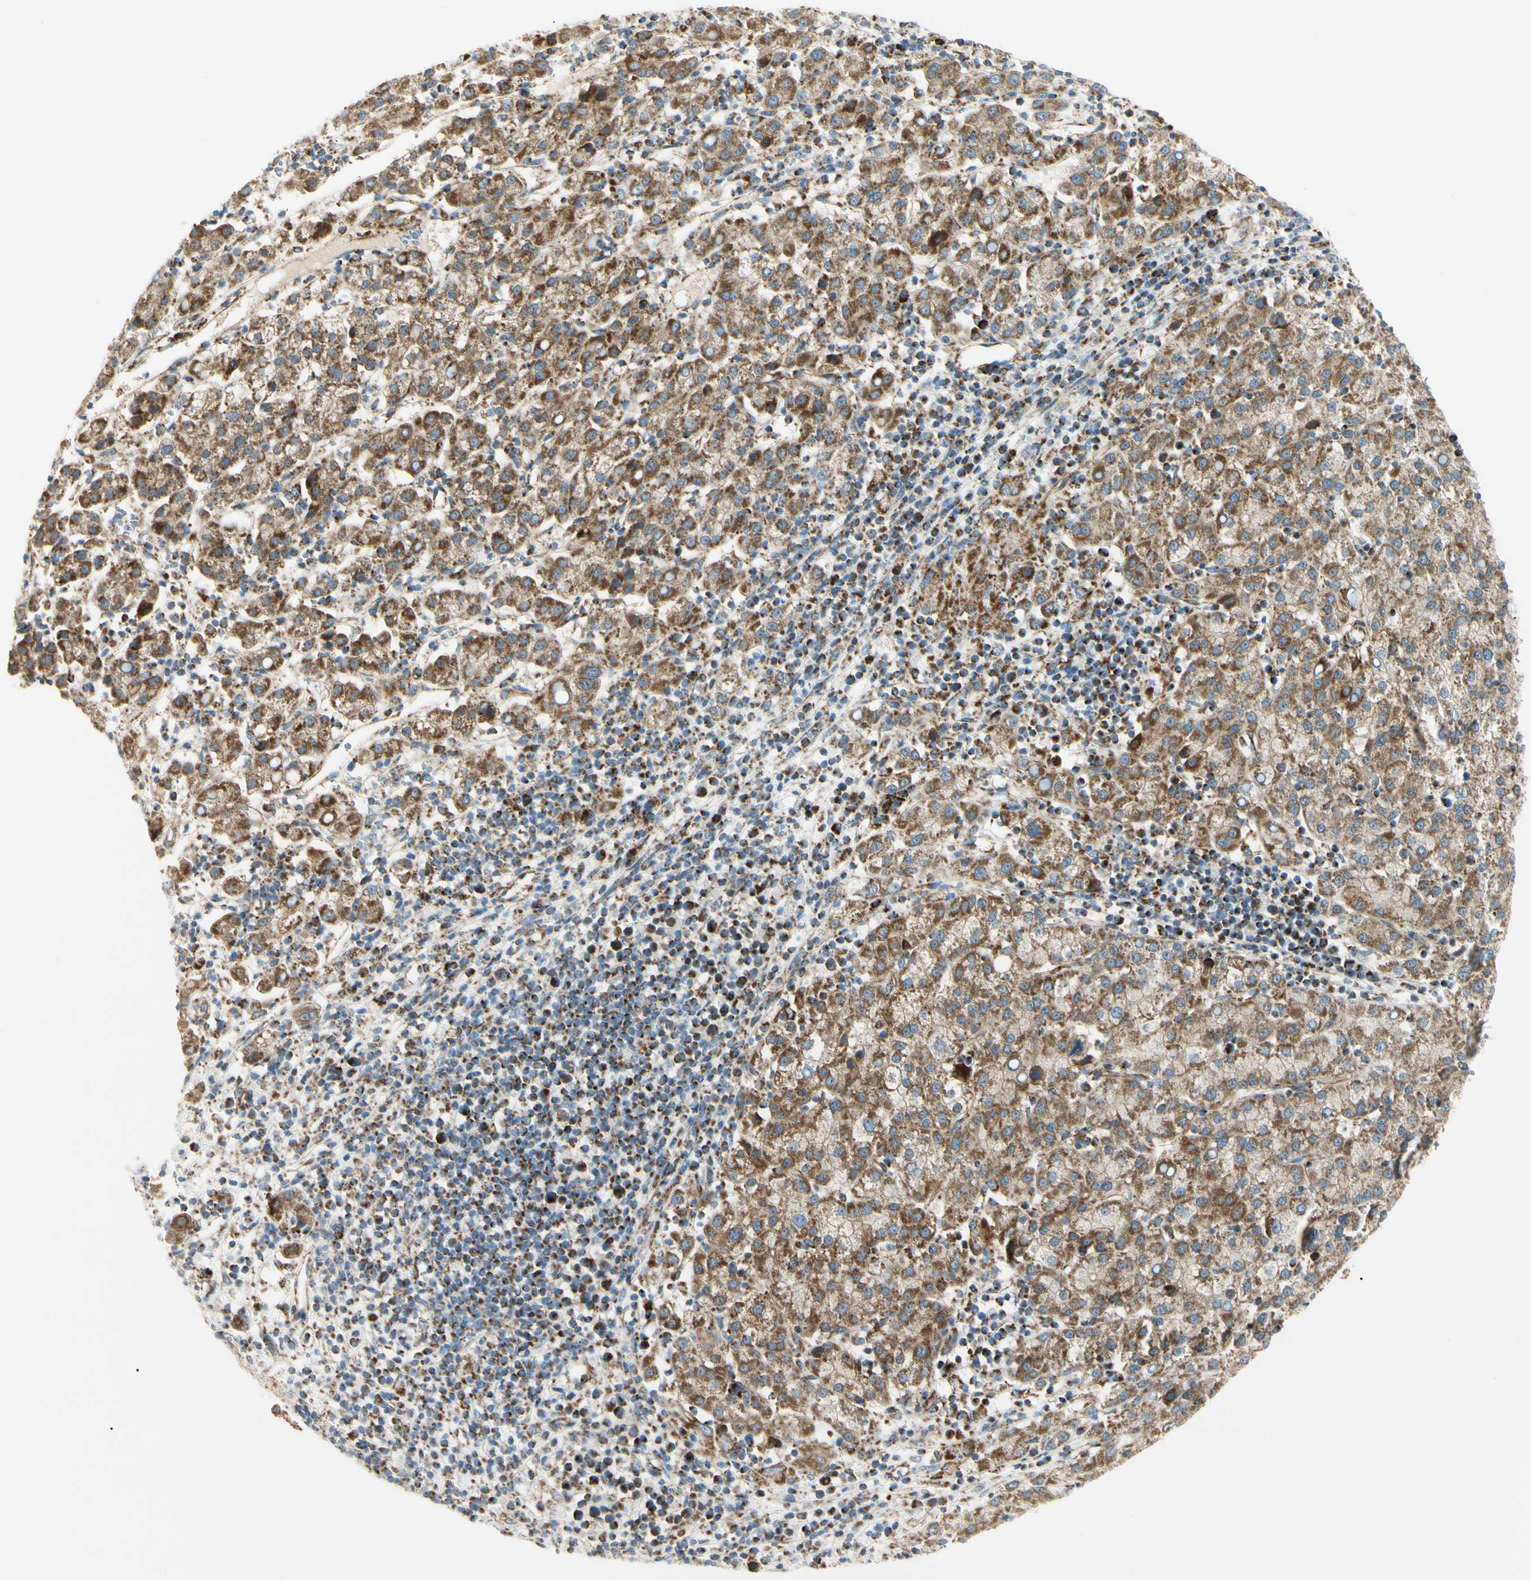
{"staining": {"intensity": "strong", "quantity": ">75%", "location": "cytoplasmic/membranous"}, "tissue": "liver cancer", "cell_type": "Tumor cells", "image_type": "cancer", "snomed": [{"axis": "morphology", "description": "Carcinoma, Hepatocellular, NOS"}, {"axis": "topography", "description": "Liver"}], "caption": "High-power microscopy captured an IHC micrograph of liver hepatocellular carcinoma, revealing strong cytoplasmic/membranous staining in about >75% of tumor cells.", "gene": "TBC1D10A", "patient": {"sex": "female", "age": 58}}